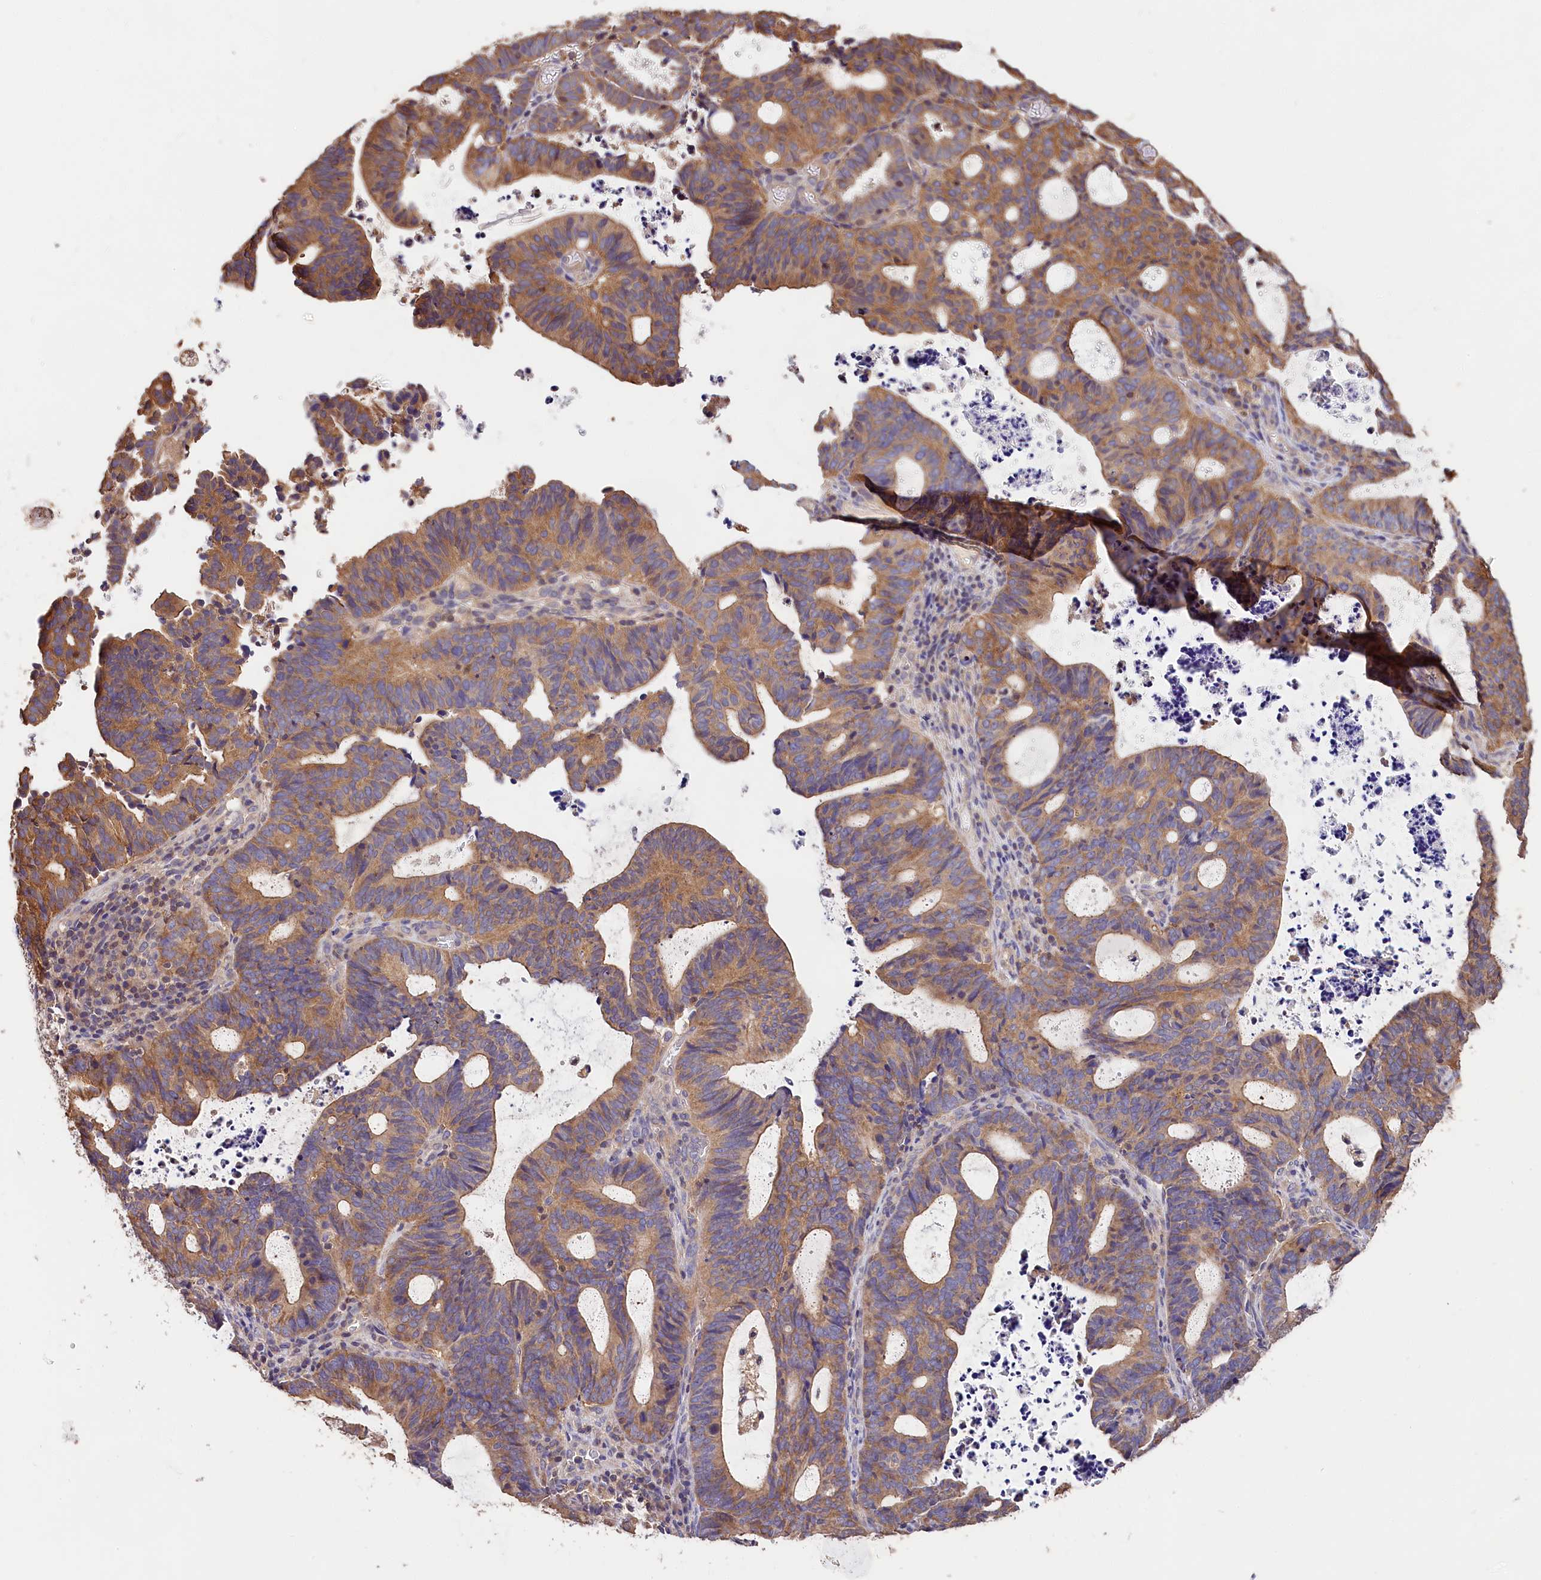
{"staining": {"intensity": "moderate", "quantity": ">75%", "location": "cytoplasmic/membranous"}, "tissue": "endometrial cancer", "cell_type": "Tumor cells", "image_type": "cancer", "snomed": [{"axis": "morphology", "description": "Adenocarcinoma, NOS"}, {"axis": "topography", "description": "Uterus"}], "caption": "Endometrial cancer (adenocarcinoma) stained with DAB (3,3'-diaminobenzidine) immunohistochemistry displays medium levels of moderate cytoplasmic/membranous expression in about >75% of tumor cells.", "gene": "OAS3", "patient": {"sex": "female", "age": 83}}